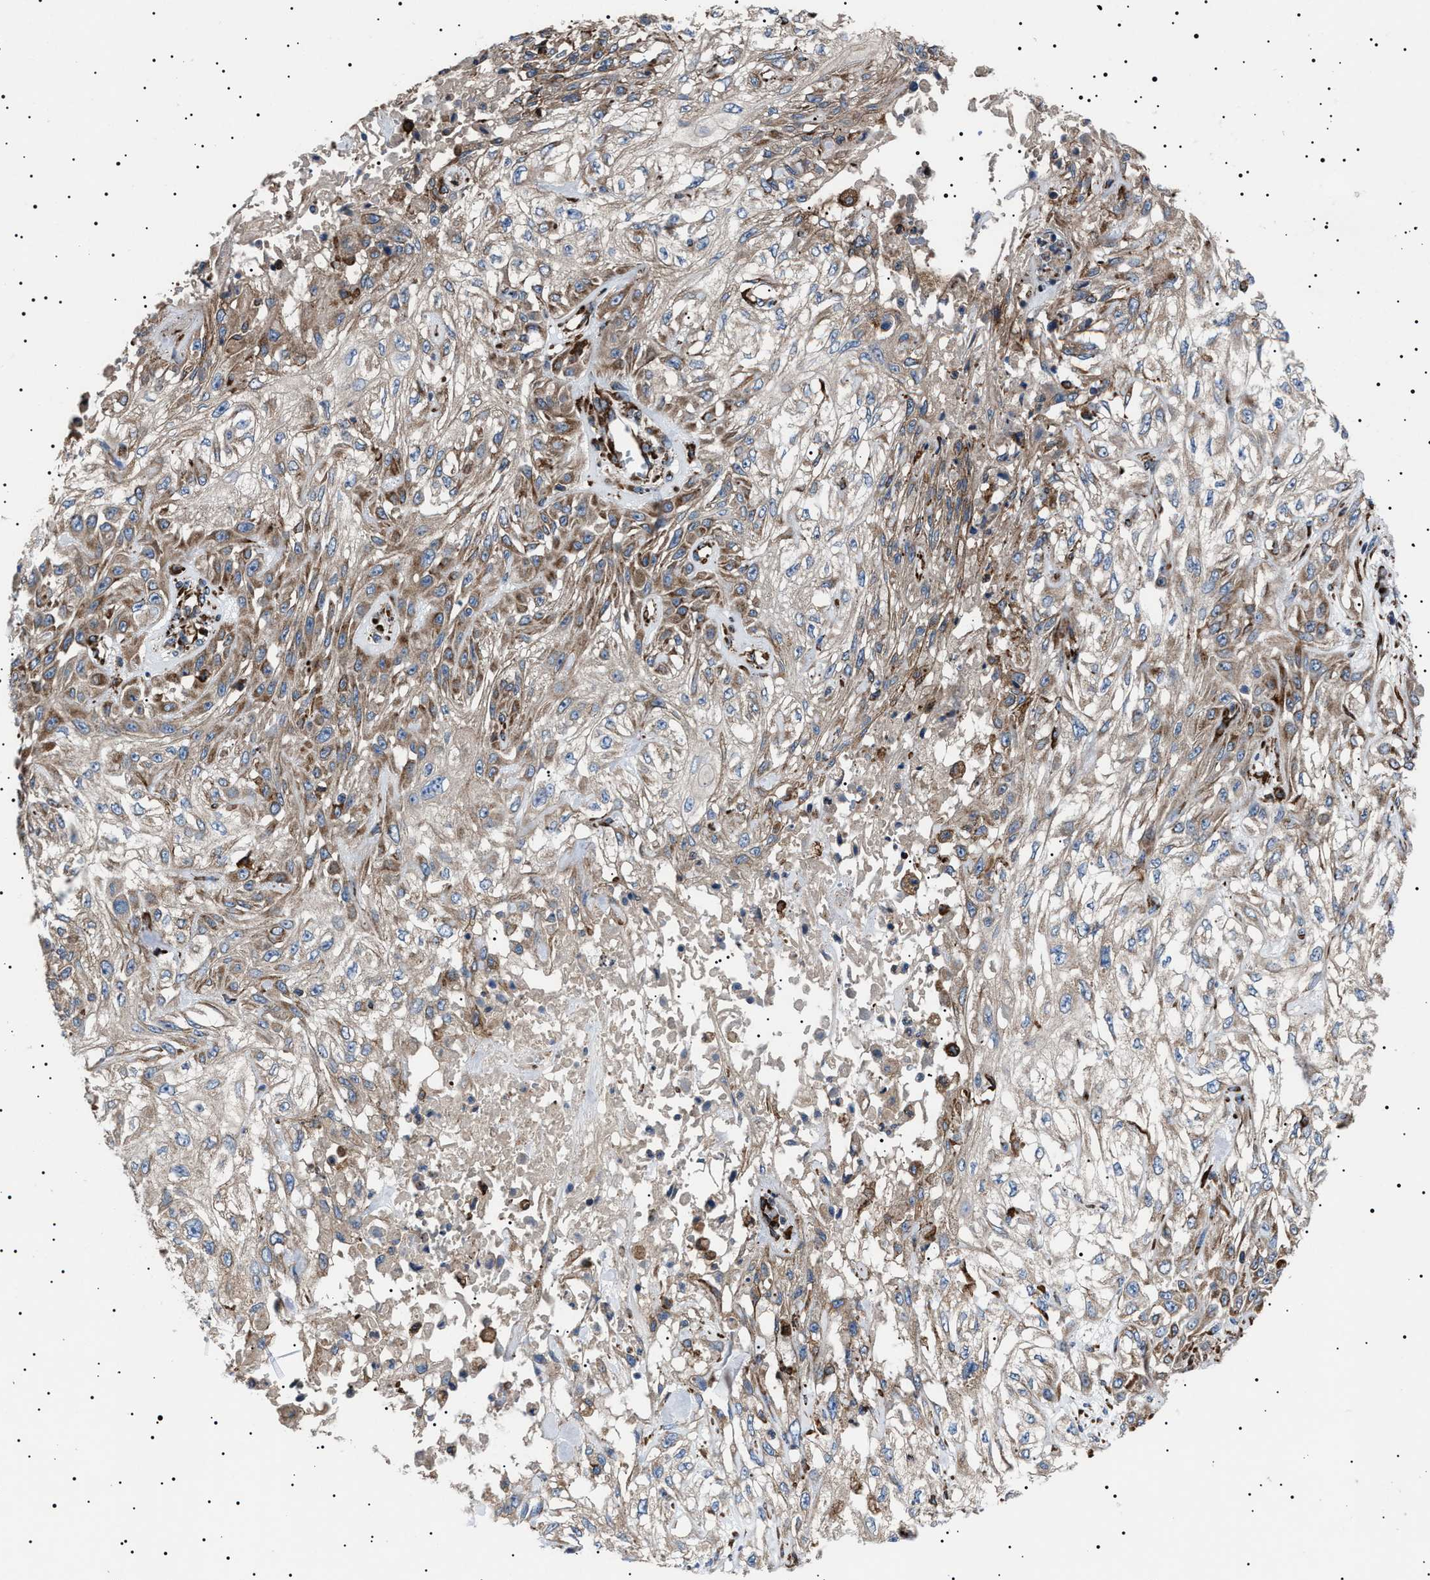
{"staining": {"intensity": "strong", "quantity": ">75%", "location": "cytoplasmic/membranous"}, "tissue": "skin cancer", "cell_type": "Tumor cells", "image_type": "cancer", "snomed": [{"axis": "morphology", "description": "Squamous cell carcinoma, NOS"}, {"axis": "morphology", "description": "Squamous cell carcinoma, metastatic, NOS"}, {"axis": "topography", "description": "Skin"}, {"axis": "topography", "description": "Lymph node"}], "caption": "Tumor cells reveal strong cytoplasmic/membranous positivity in about >75% of cells in skin cancer.", "gene": "TOP1MT", "patient": {"sex": "male", "age": 75}}